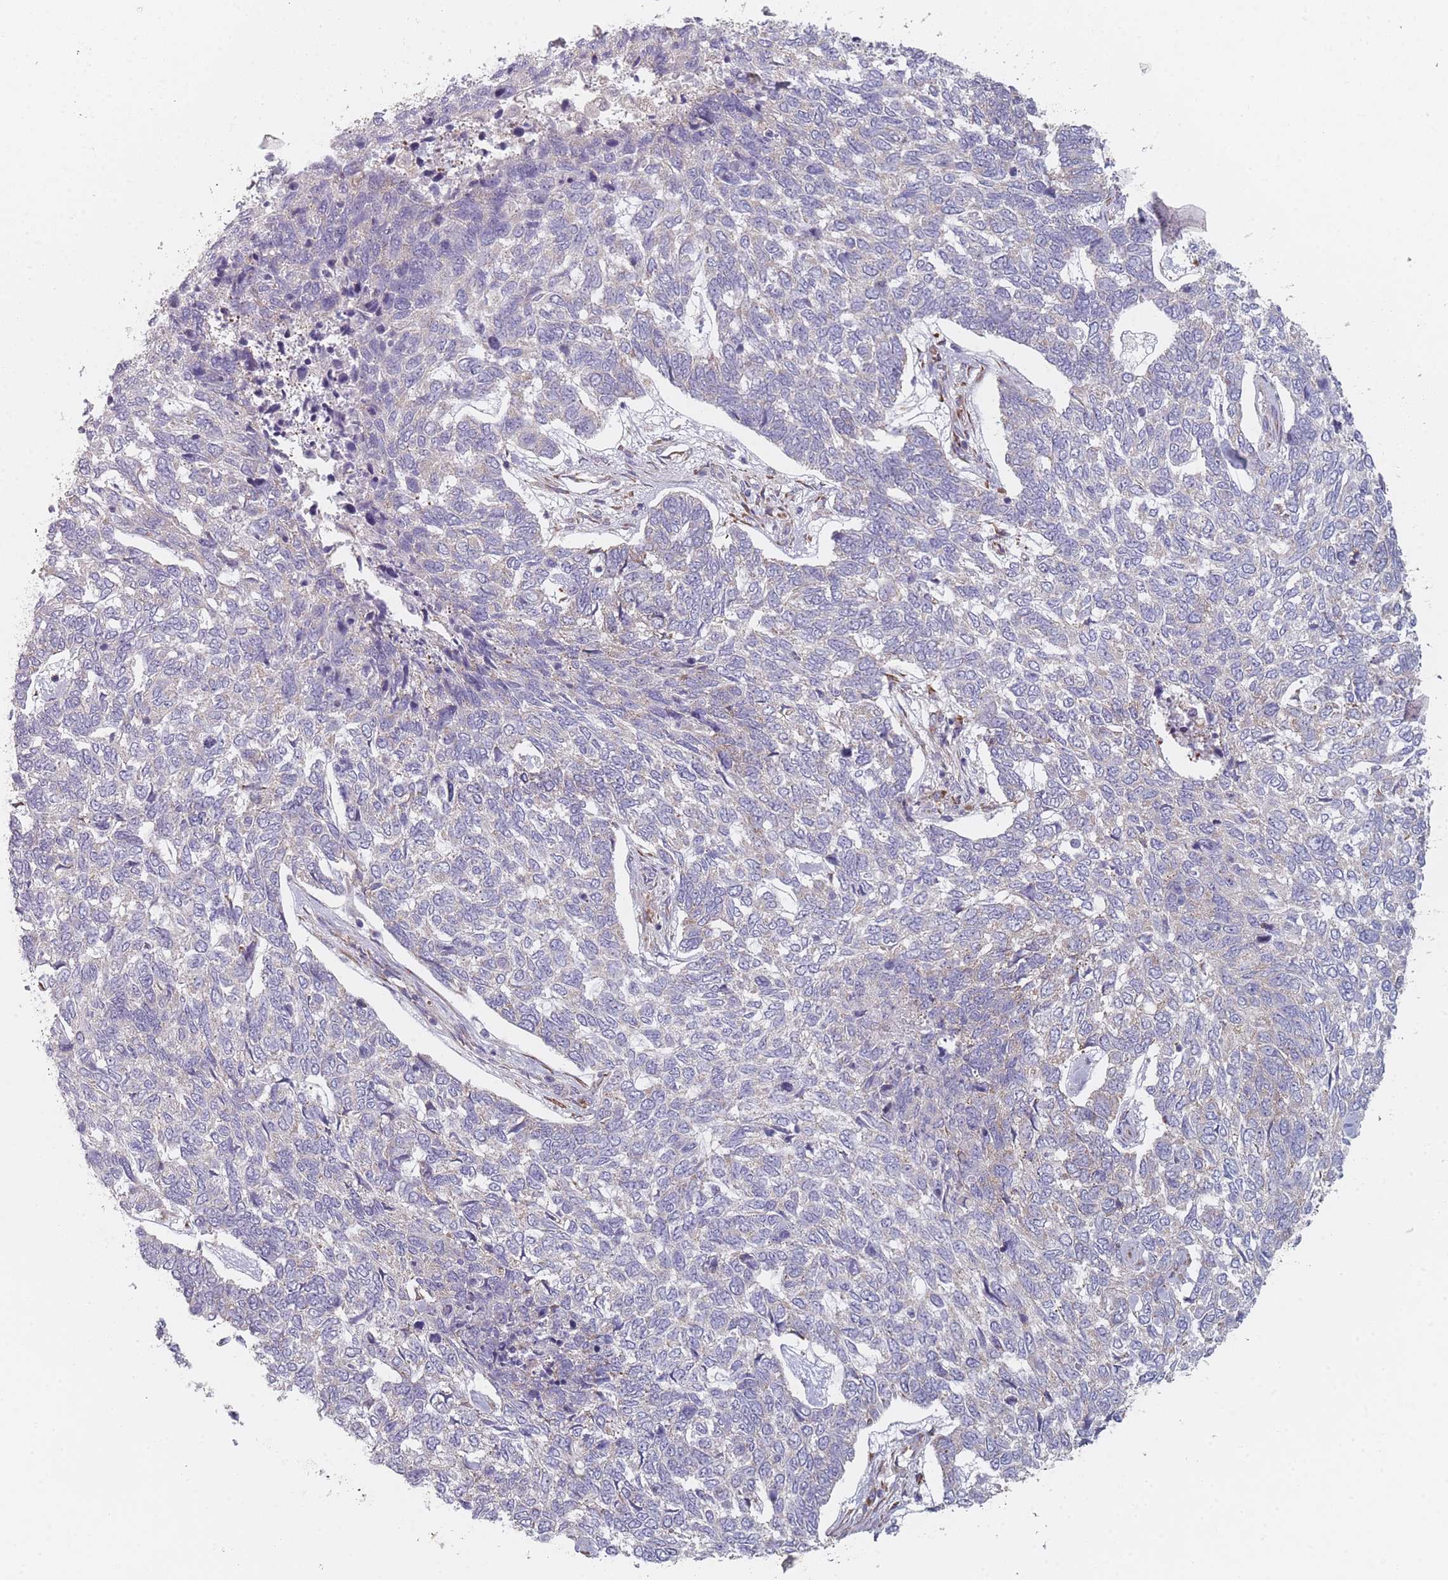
{"staining": {"intensity": "negative", "quantity": "none", "location": "none"}, "tissue": "skin cancer", "cell_type": "Tumor cells", "image_type": "cancer", "snomed": [{"axis": "morphology", "description": "Basal cell carcinoma"}, {"axis": "topography", "description": "Skin"}], "caption": "High power microscopy histopathology image of an immunohistochemistry image of skin basal cell carcinoma, revealing no significant expression in tumor cells. (IHC, brightfield microscopy, high magnification).", "gene": "CACNG5", "patient": {"sex": "female", "age": 65}}